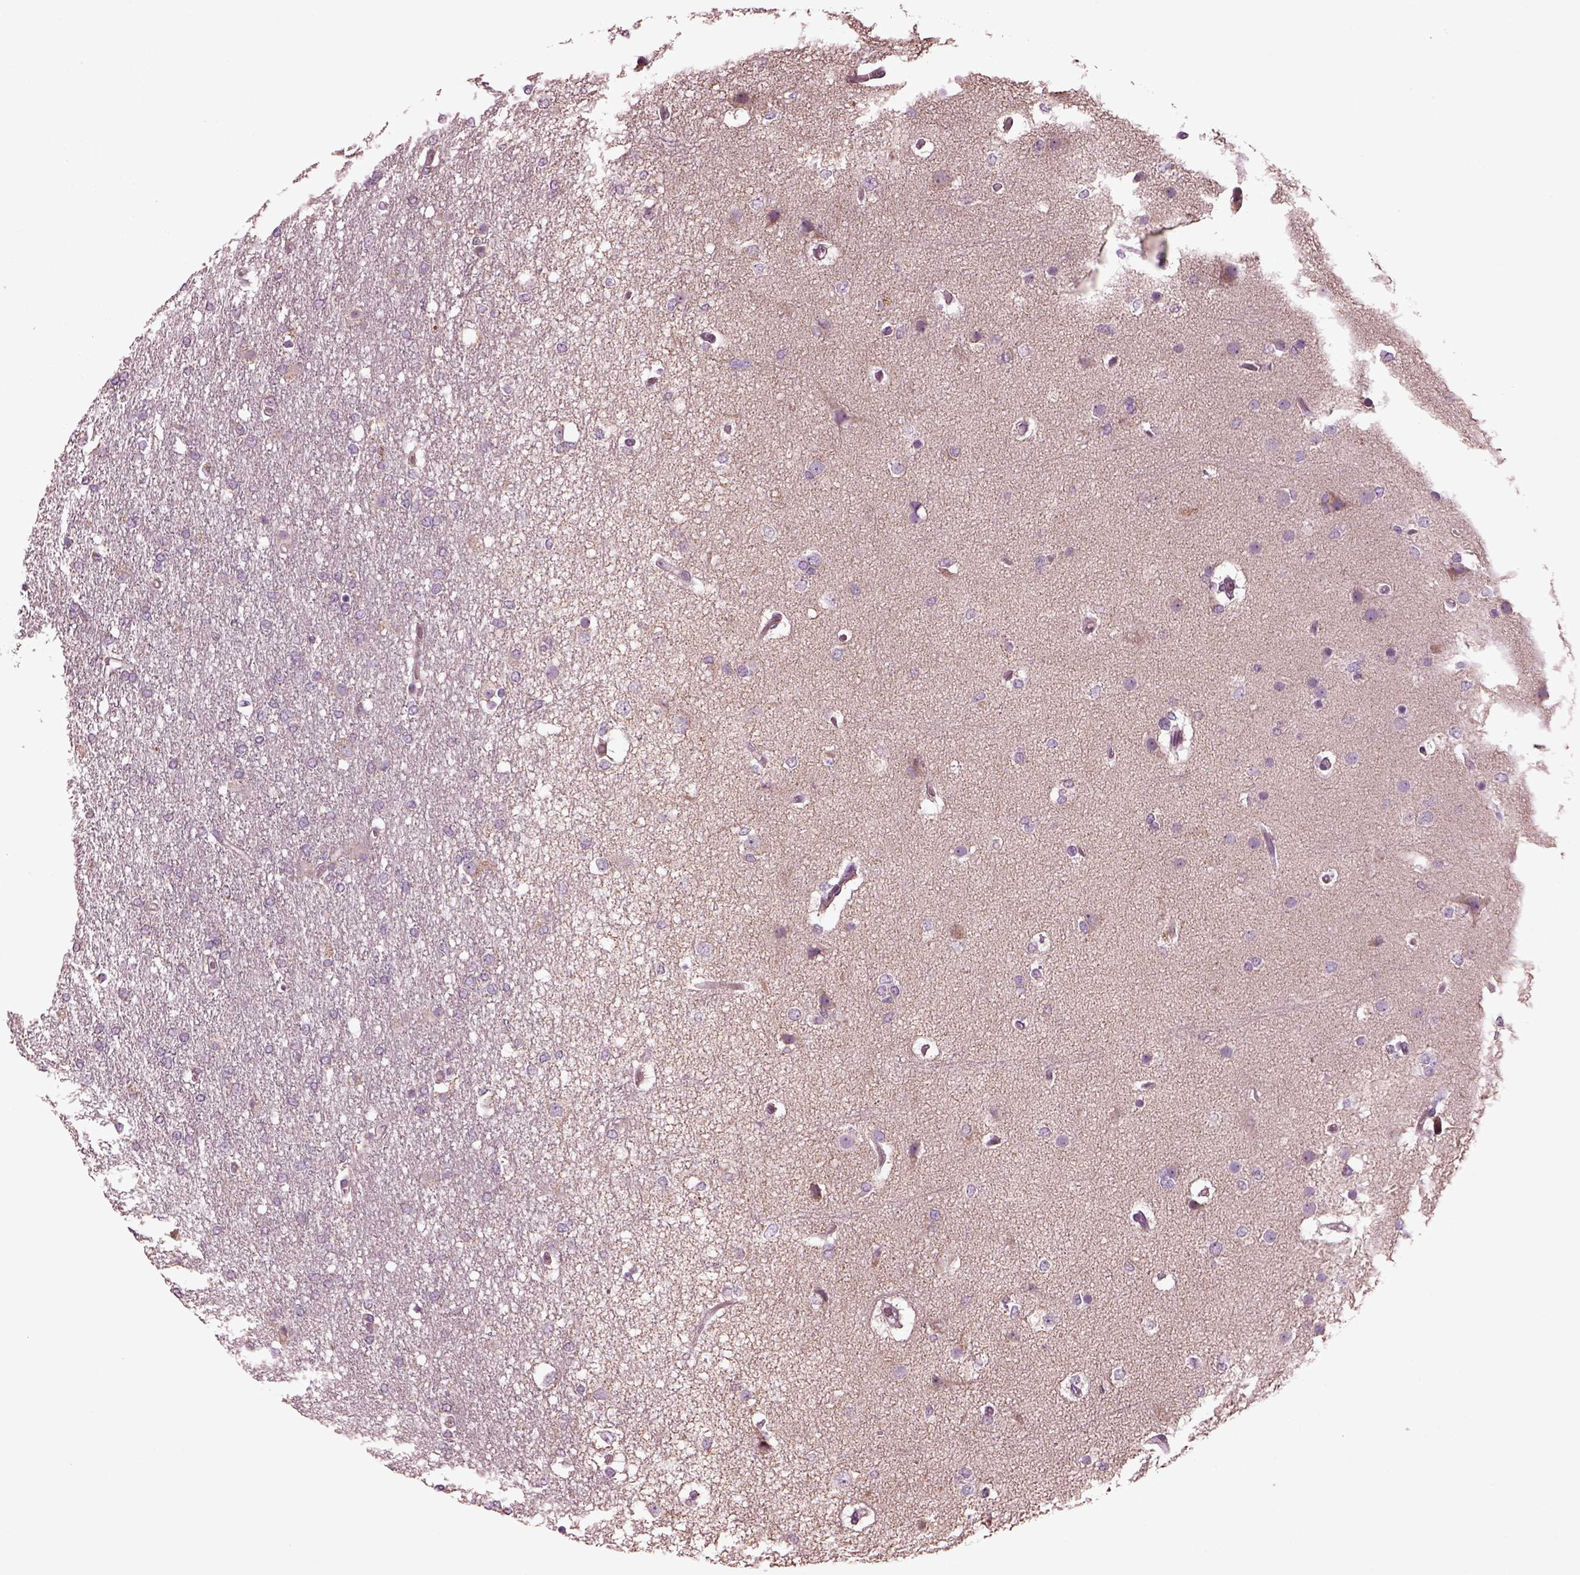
{"staining": {"intensity": "negative", "quantity": "none", "location": "none"}, "tissue": "glioma", "cell_type": "Tumor cells", "image_type": "cancer", "snomed": [{"axis": "morphology", "description": "Glioma, malignant, High grade"}, {"axis": "topography", "description": "Brain"}], "caption": "Micrograph shows no significant protein positivity in tumor cells of high-grade glioma (malignant). Nuclei are stained in blue.", "gene": "SPATA7", "patient": {"sex": "female", "age": 61}}